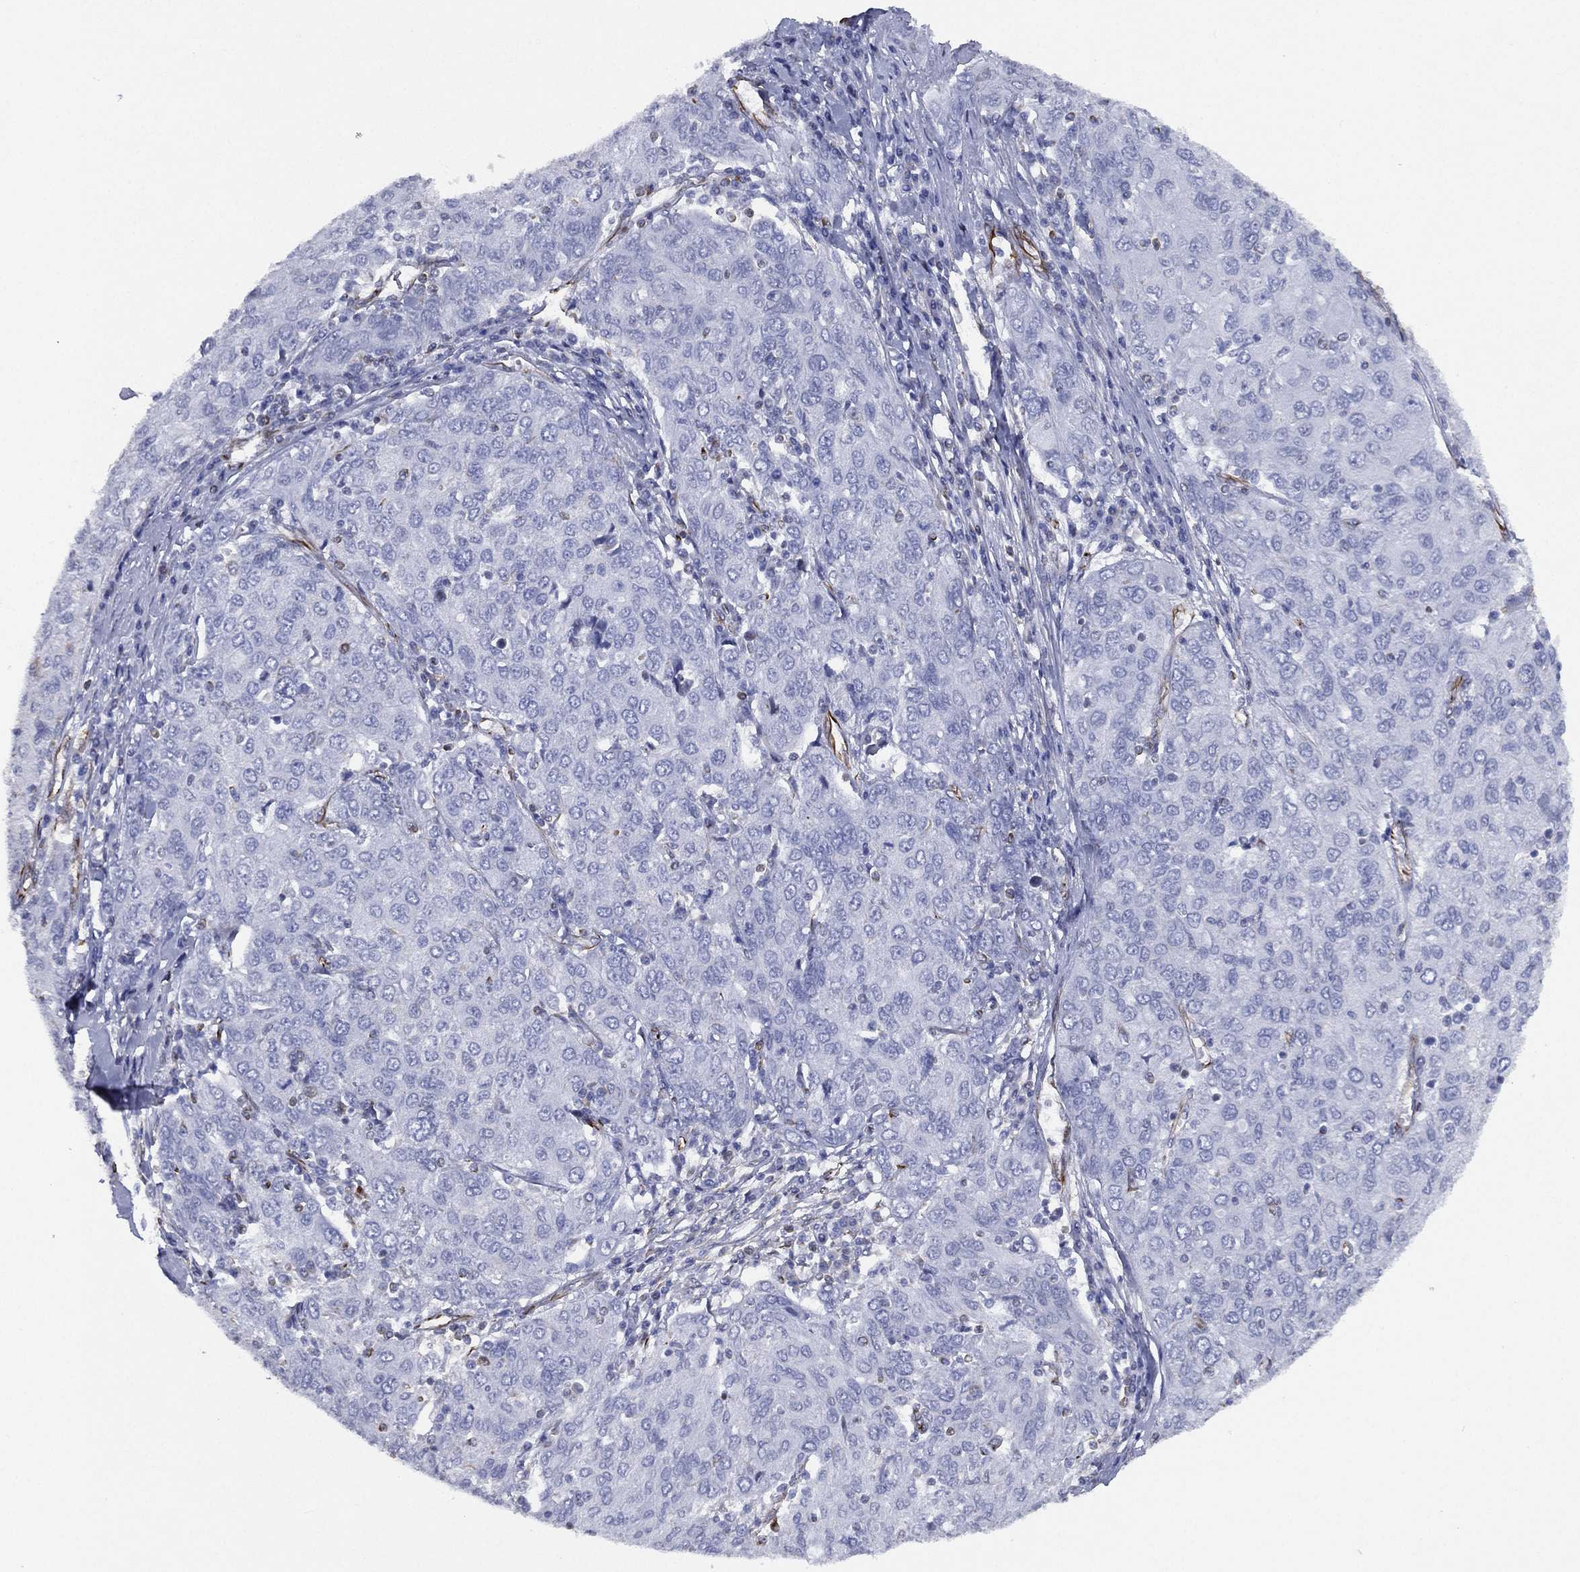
{"staining": {"intensity": "negative", "quantity": "none", "location": "none"}, "tissue": "ovarian cancer", "cell_type": "Tumor cells", "image_type": "cancer", "snomed": [{"axis": "morphology", "description": "Carcinoma, endometroid"}, {"axis": "topography", "description": "Ovary"}], "caption": "Endometroid carcinoma (ovarian) was stained to show a protein in brown. There is no significant staining in tumor cells.", "gene": "MAS1", "patient": {"sex": "female", "age": 50}}